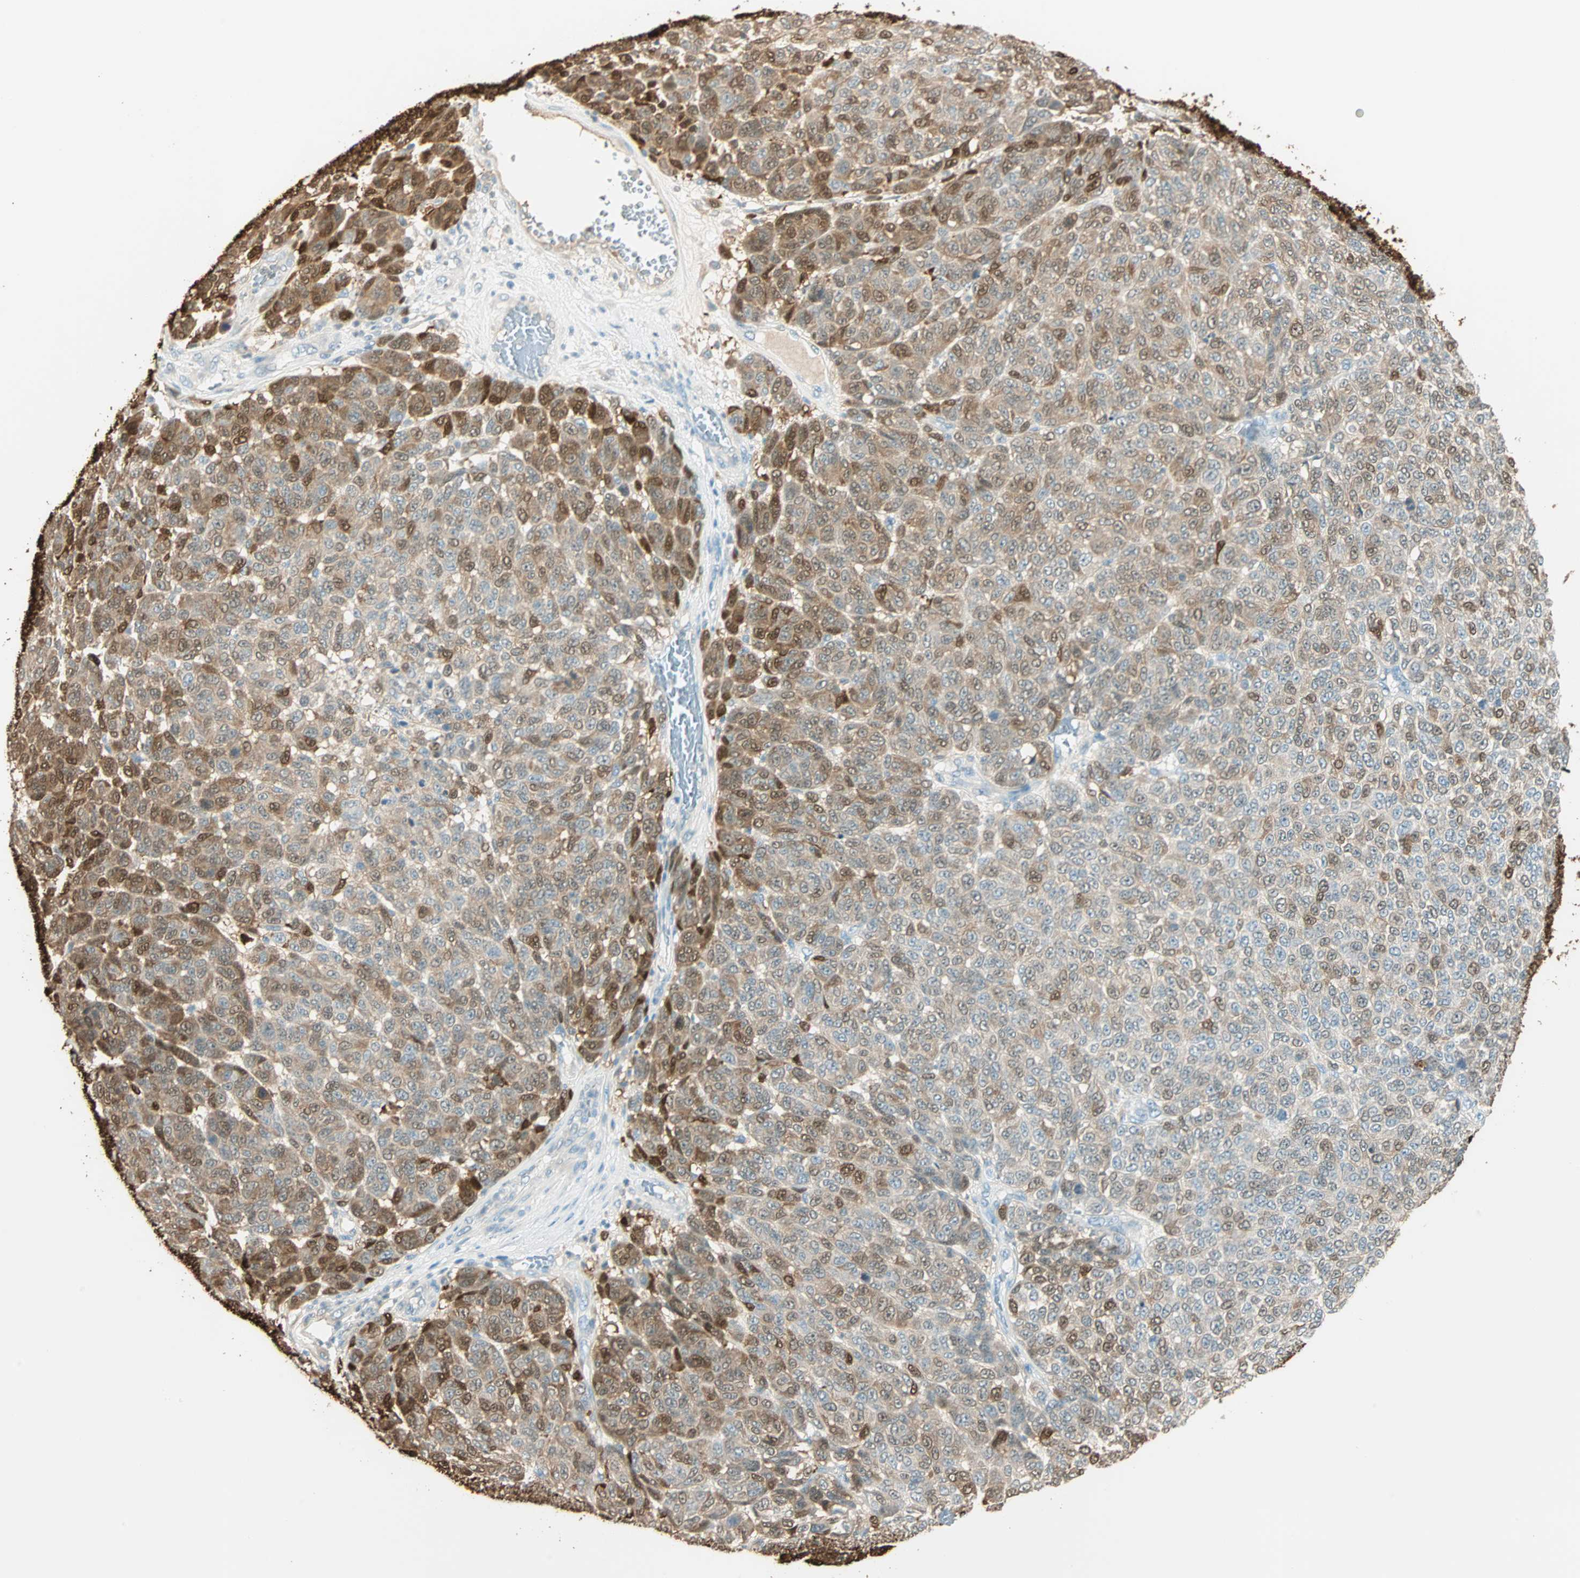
{"staining": {"intensity": "strong", "quantity": ">75%", "location": "cytoplasmic/membranous,nuclear"}, "tissue": "melanoma", "cell_type": "Tumor cells", "image_type": "cancer", "snomed": [{"axis": "morphology", "description": "Malignant melanoma, NOS"}, {"axis": "topography", "description": "Skin"}], "caption": "Human malignant melanoma stained with a brown dye exhibits strong cytoplasmic/membranous and nuclear positive staining in about >75% of tumor cells.", "gene": "S100A1", "patient": {"sex": "male", "age": 59}}